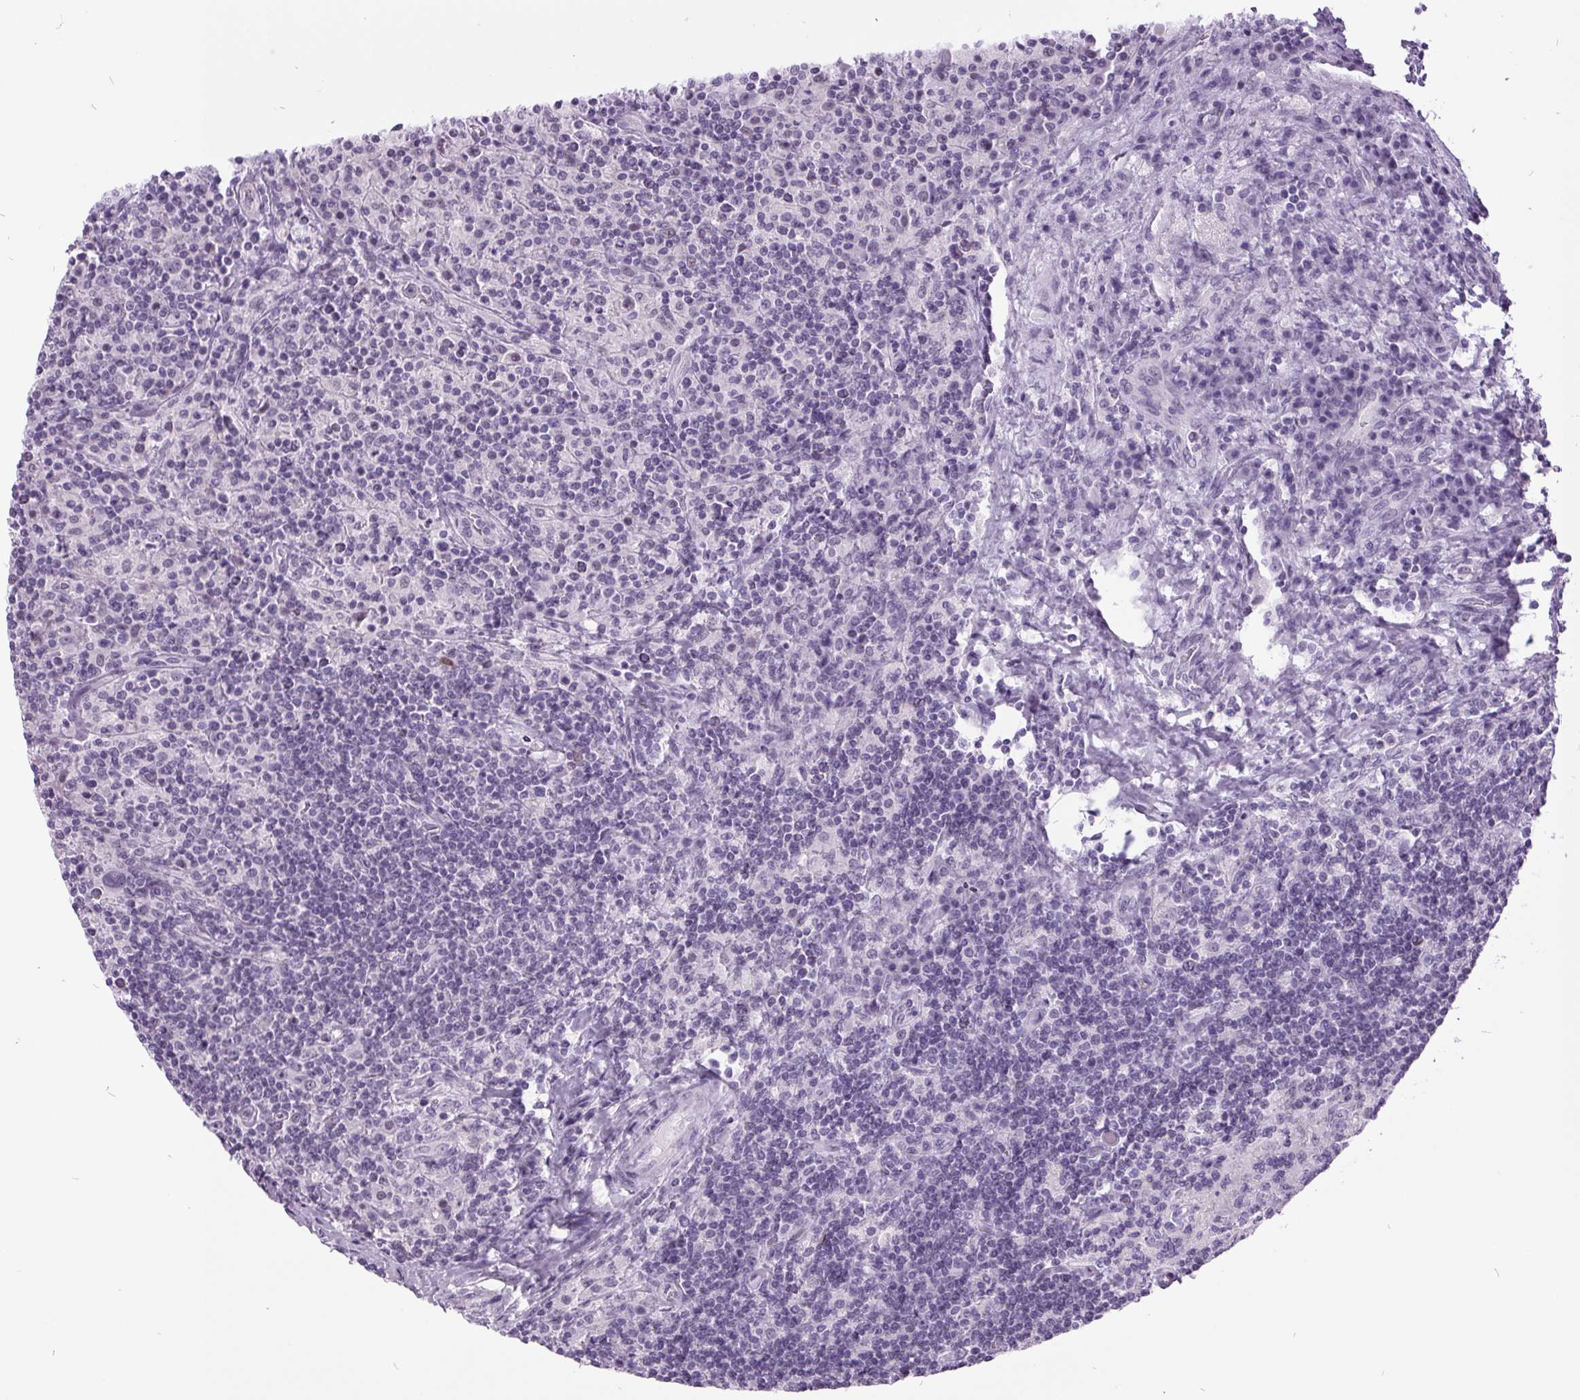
{"staining": {"intensity": "negative", "quantity": "none", "location": "none"}, "tissue": "lymphoma", "cell_type": "Tumor cells", "image_type": "cancer", "snomed": [{"axis": "morphology", "description": "Hodgkin's disease, NOS"}, {"axis": "topography", "description": "Lymph node"}], "caption": "An IHC image of Hodgkin's disease is shown. There is no staining in tumor cells of Hodgkin's disease. (Brightfield microscopy of DAB immunohistochemistry (IHC) at high magnification).", "gene": "ODAD2", "patient": {"sex": "male", "age": 70}}